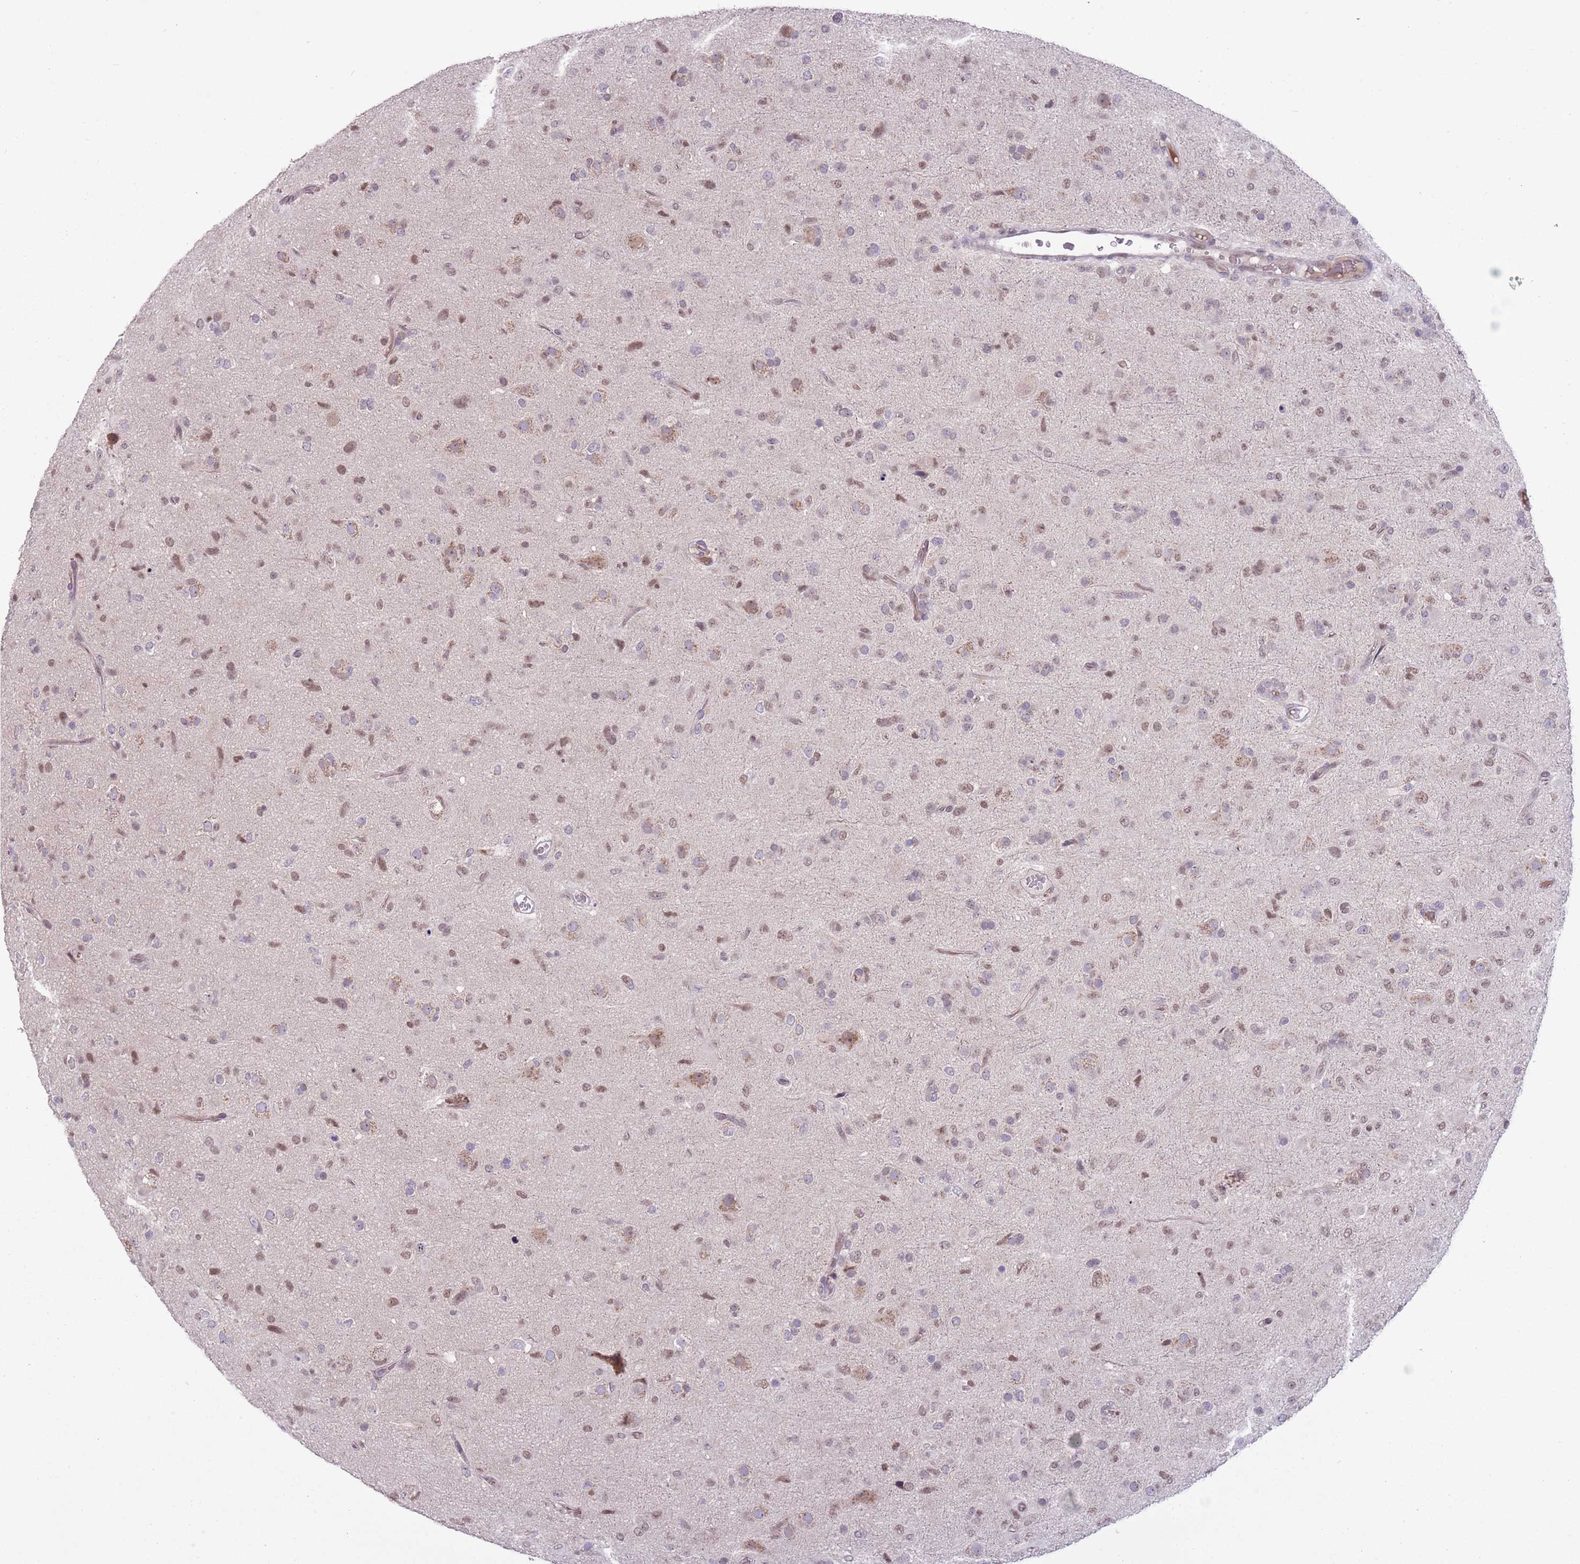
{"staining": {"intensity": "weak", "quantity": "<25%", "location": "nuclear"}, "tissue": "glioma", "cell_type": "Tumor cells", "image_type": "cancer", "snomed": [{"axis": "morphology", "description": "Glioma, malignant, Low grade"}, {"axis": "topography", "description": "Brain"}], "caption": "An immunohistochemistry photomicrograph of malignant glioma (low-grade) is shown. There is no staining in tumor cells of malignant glioma (low-grade).", "gene": "TM2D1", "patient": {"sex": "male", "age": 65}}